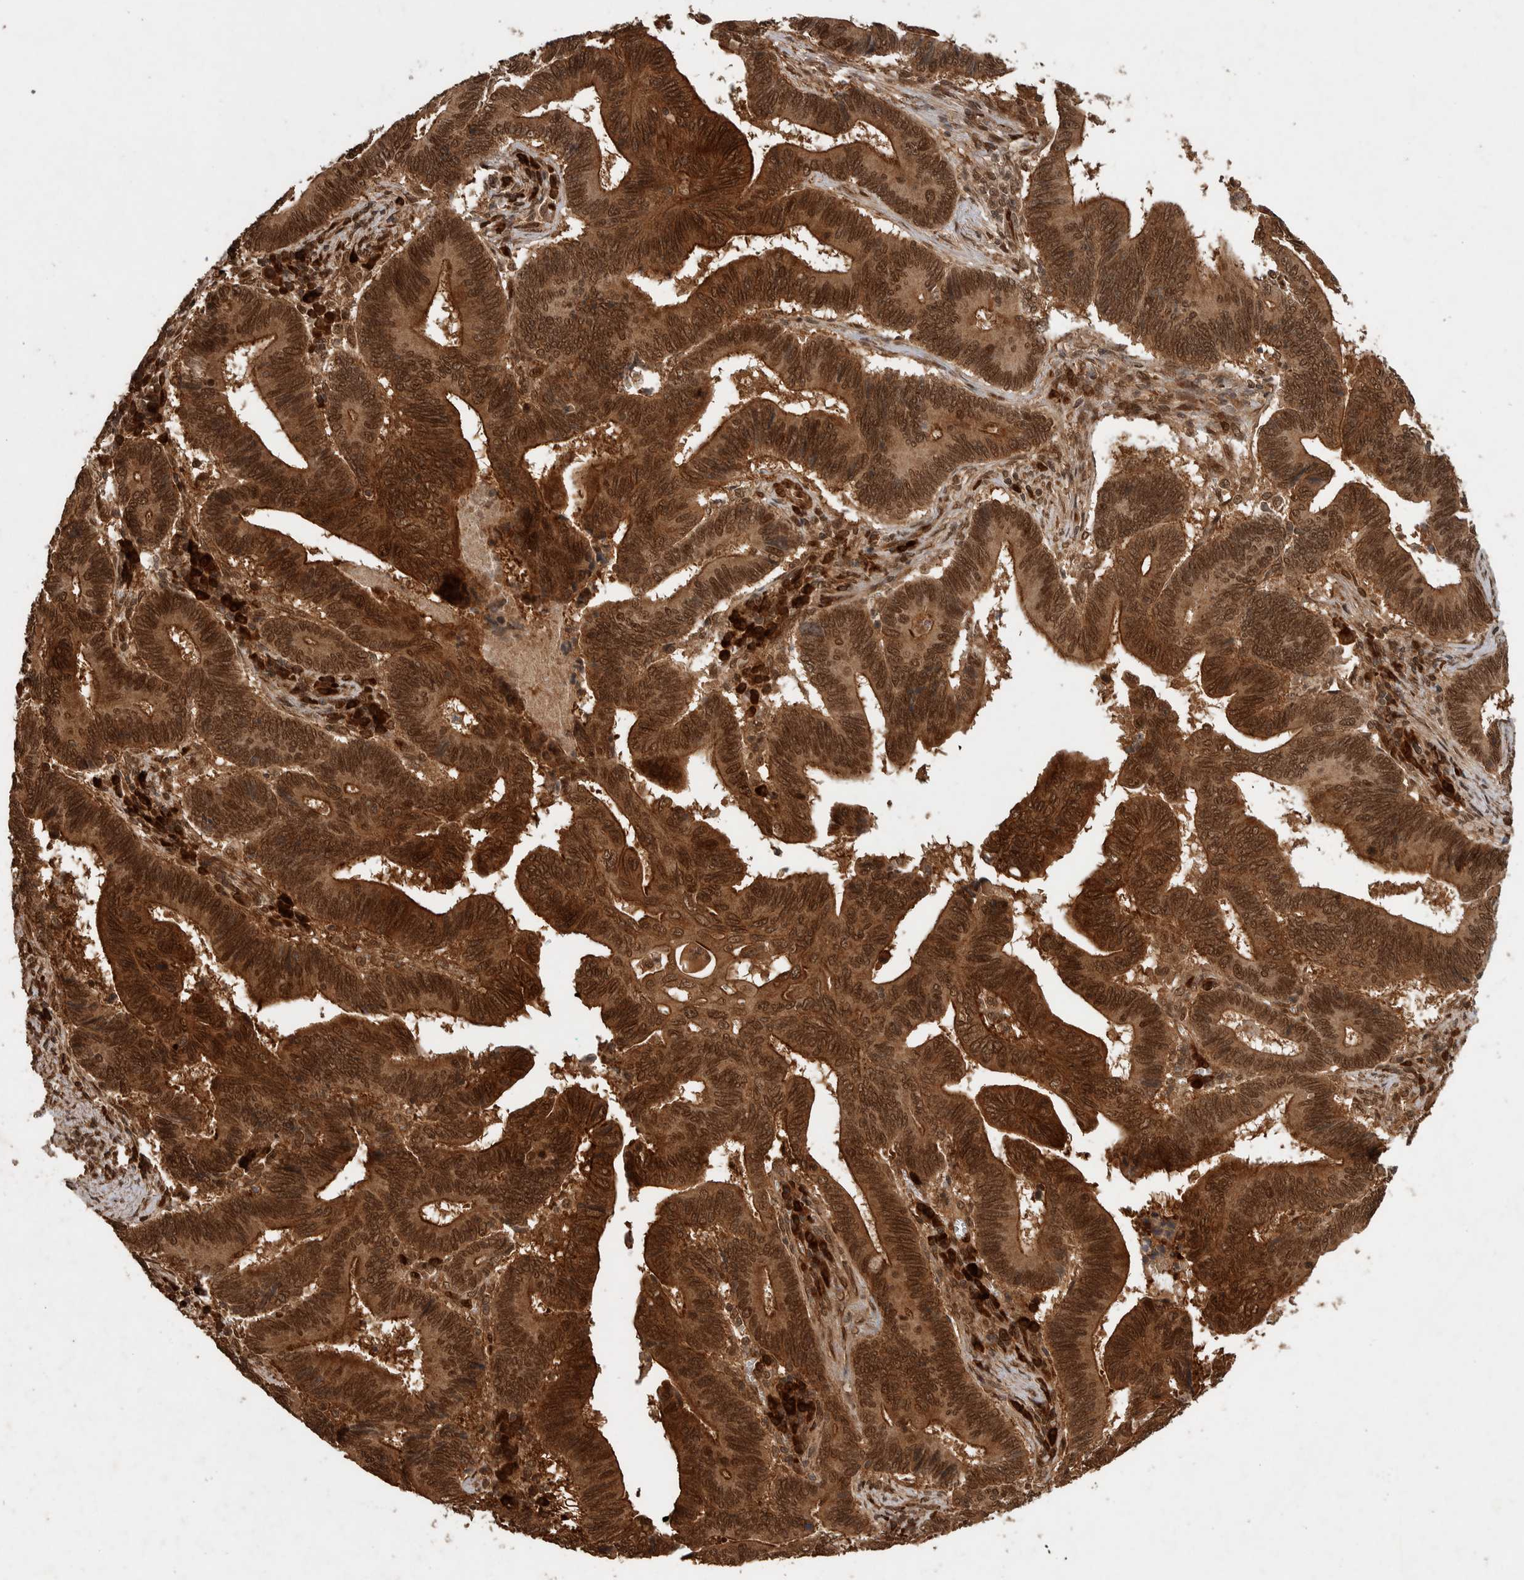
{"staining": {"intensity": "strong", "quantity": ">75%", "location": "cytoplasmic/membranous,nuclear"}, "tissue": "pancreatic cancer", "cell_type": "Tumor cells", "image_type": "cancer", "snomed": [{"axis": "morphology", "description": "Adenocarcinoma, NOS"}, {"axis": "topography", "description": "Pancreas"}], "caption": "Tumor cells exhibit high levels of strong cytoplasmic/membranous and nuclear staining in approximately >75% of cells in human pancreatic cancer.", "gene": "CNTROB", "patient": {"sex": "female", "age": 70}}